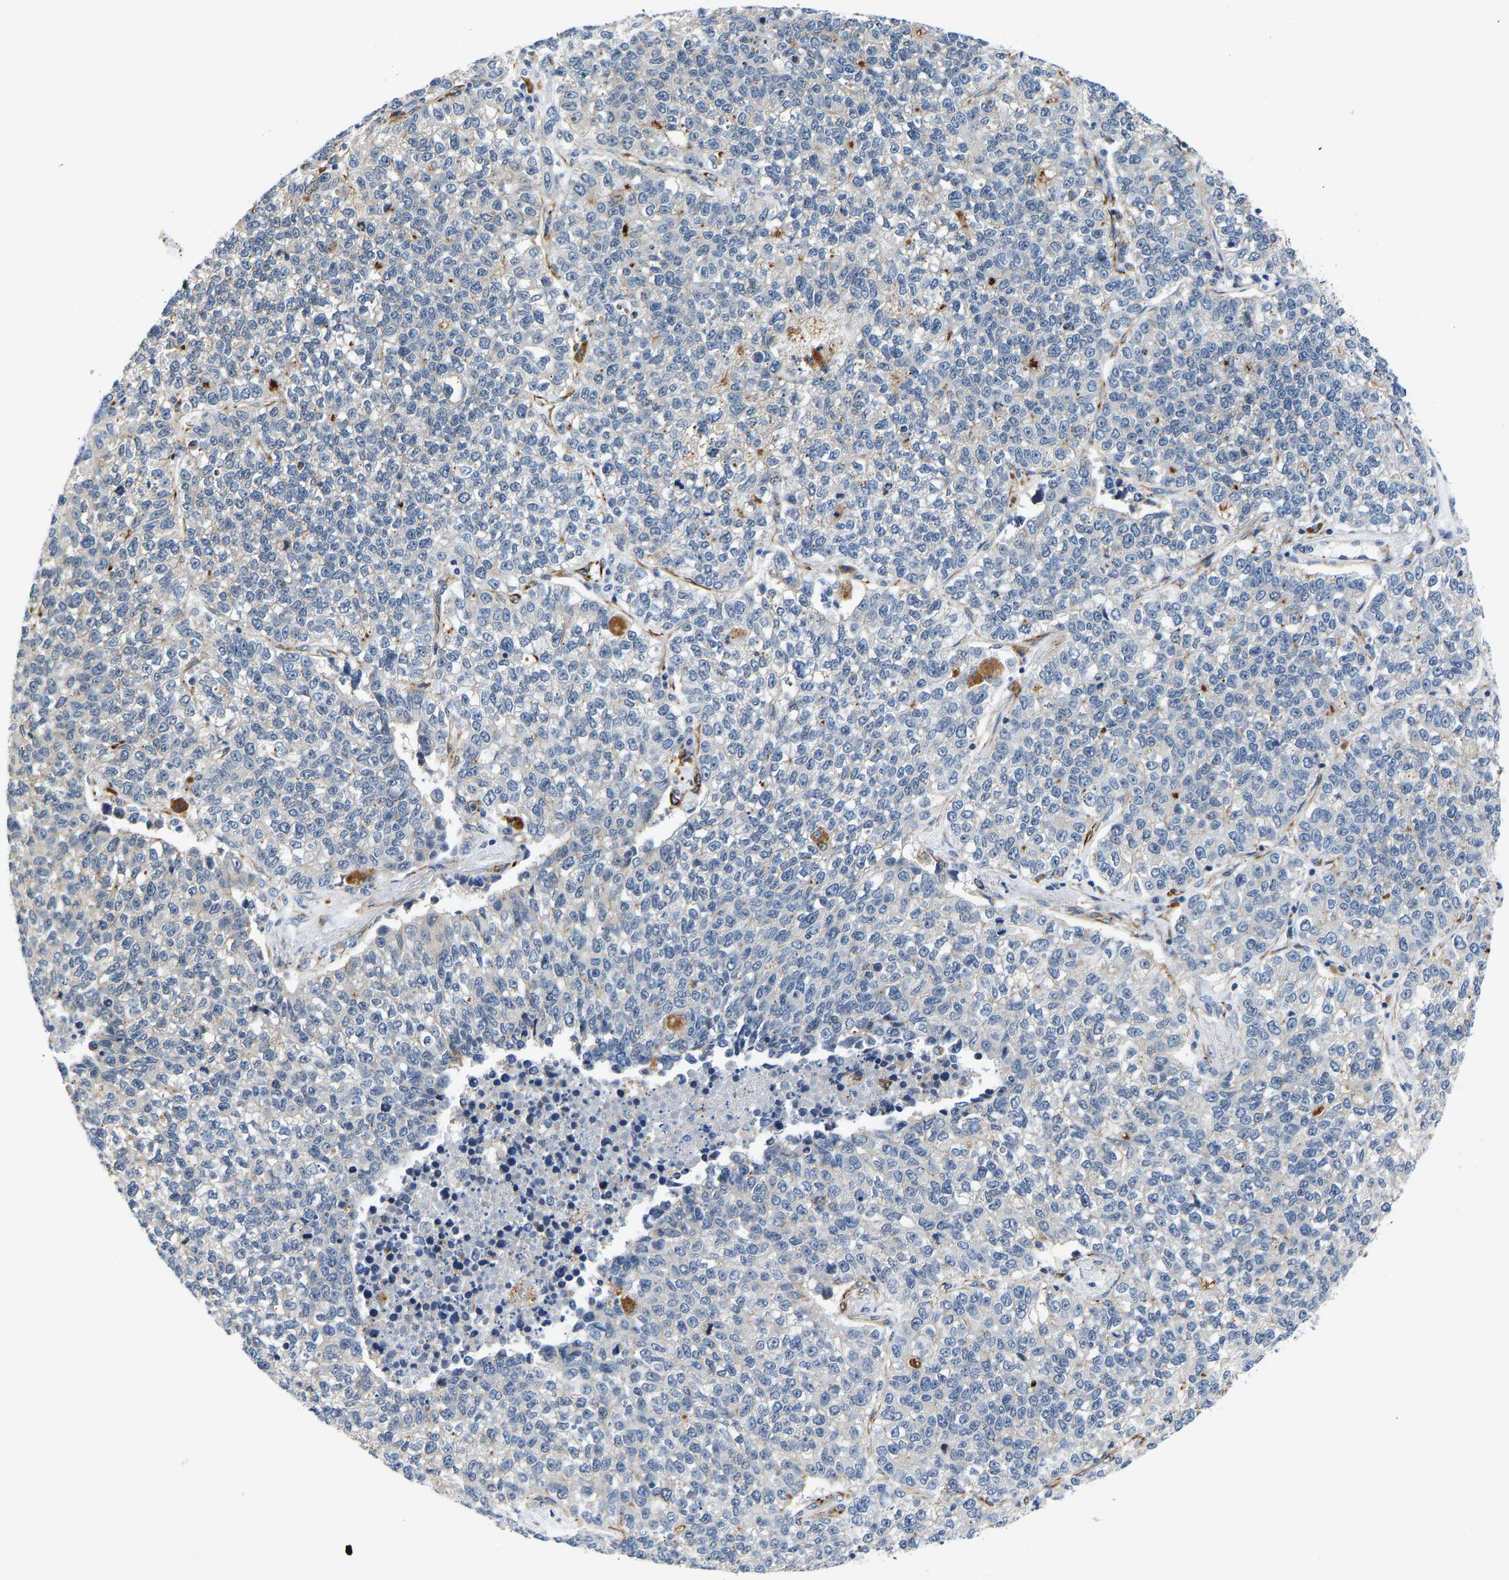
{"staining": {"intensity": "negative", "quantity": "none", "location": "none"}, "tissue": "lung cancer", "cell_type": "Tumor cells", "image_type": "cancer", "snomed": [{"axis": "morphology", "description": "Adenocarcinoma, NOS"}, {"axis": "topography", "description": "Lung"}], "caption": "Immunohistochemistry (IHC) of lung cancer reveals no staining in tumor cells.", "gene": "RESF1", "patient": {"sex": "male", "age": 49}}